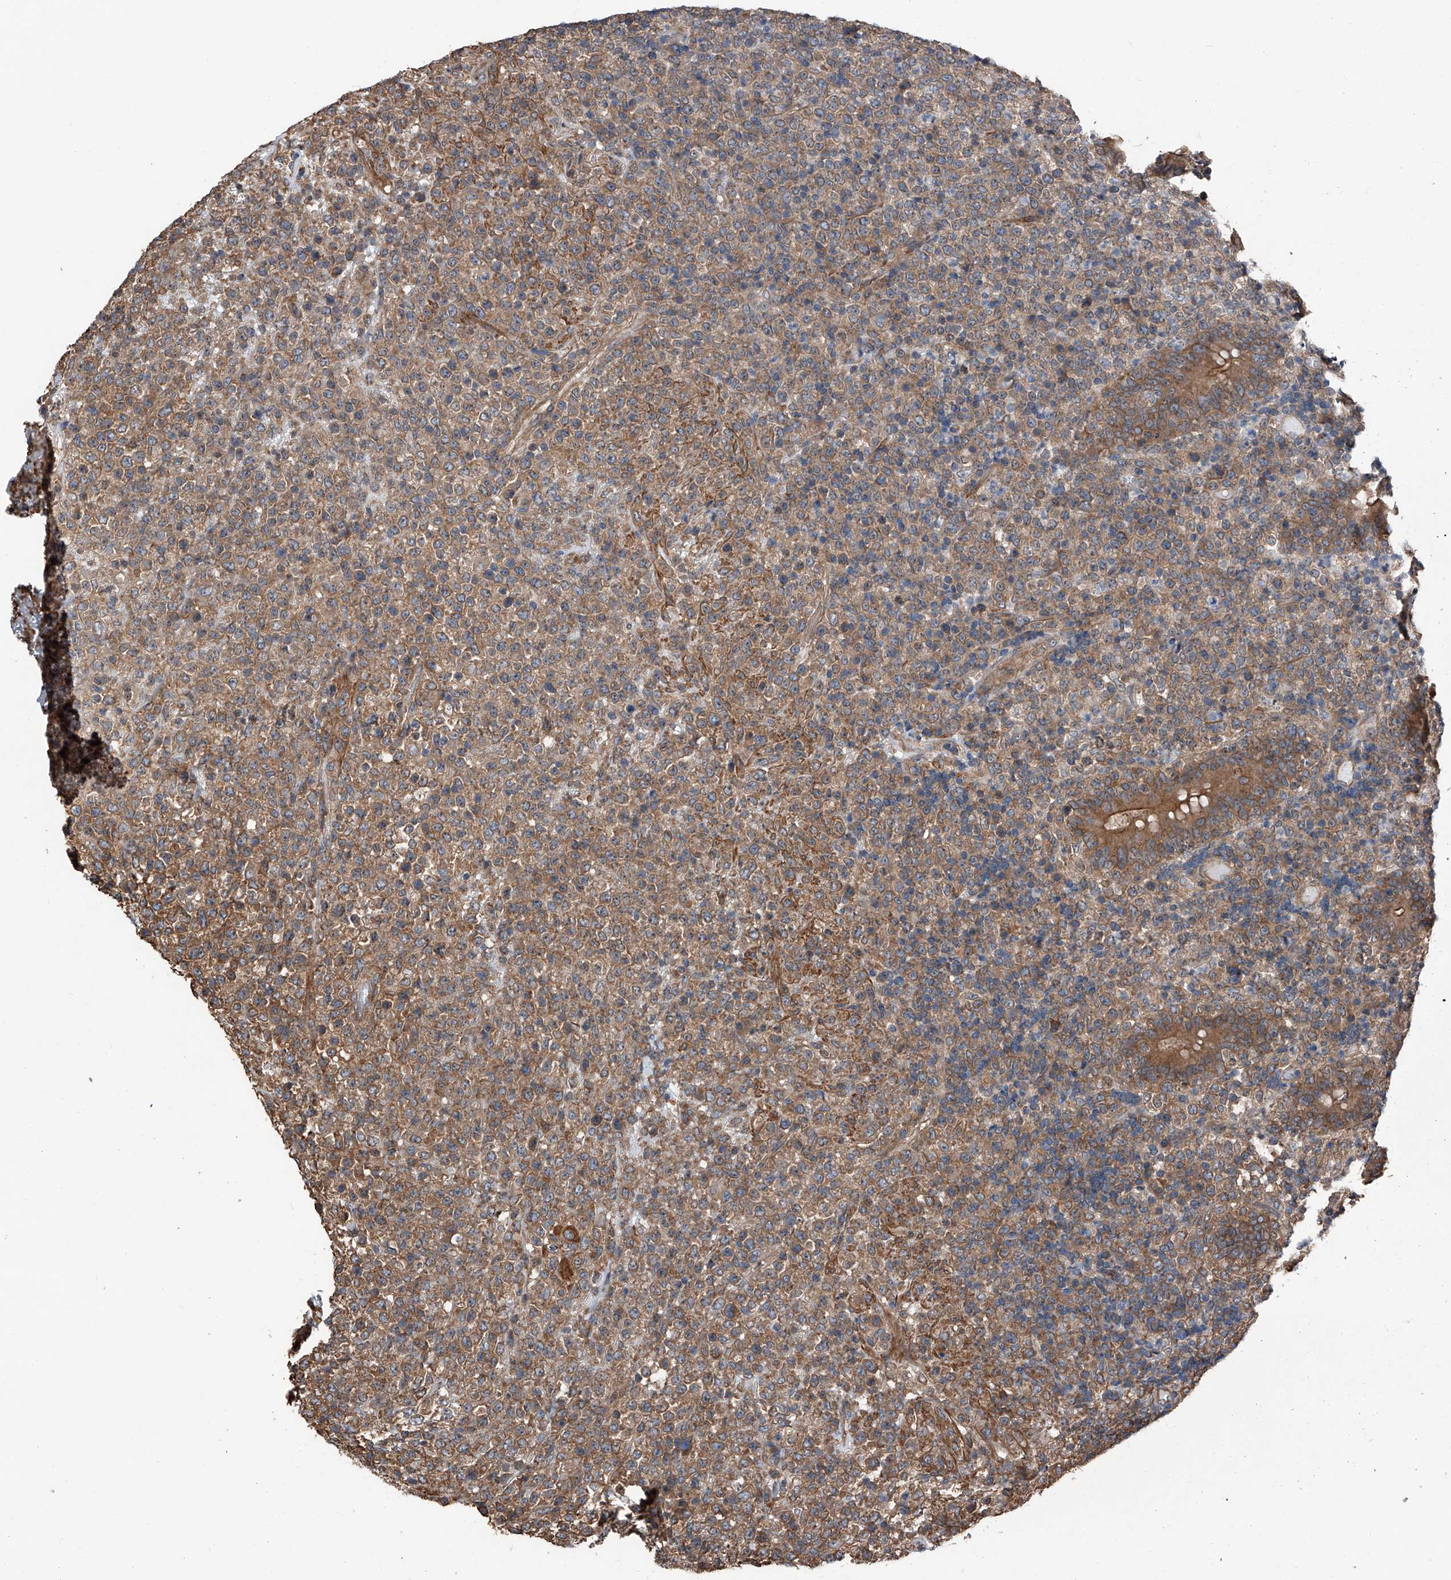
{"staining": {"intensity": "negative", "quantity": "none", "location": "none"}, "tissue": "lymphoma", "cell_type": "Tumor cells", "image_type": "cancer", "snomed": [{"axis": "morphology", "description": "Malignant lymphoma, non-Hodgkin's type, High grade"}, {"axis": "topography", "description": "Colon"}], "caption": "Photomicrograph shows no significant protein staining in tumor cells of lymphoma.", "gene": "KCNJ2", "patient": {"sex": "female", "age": 53}}